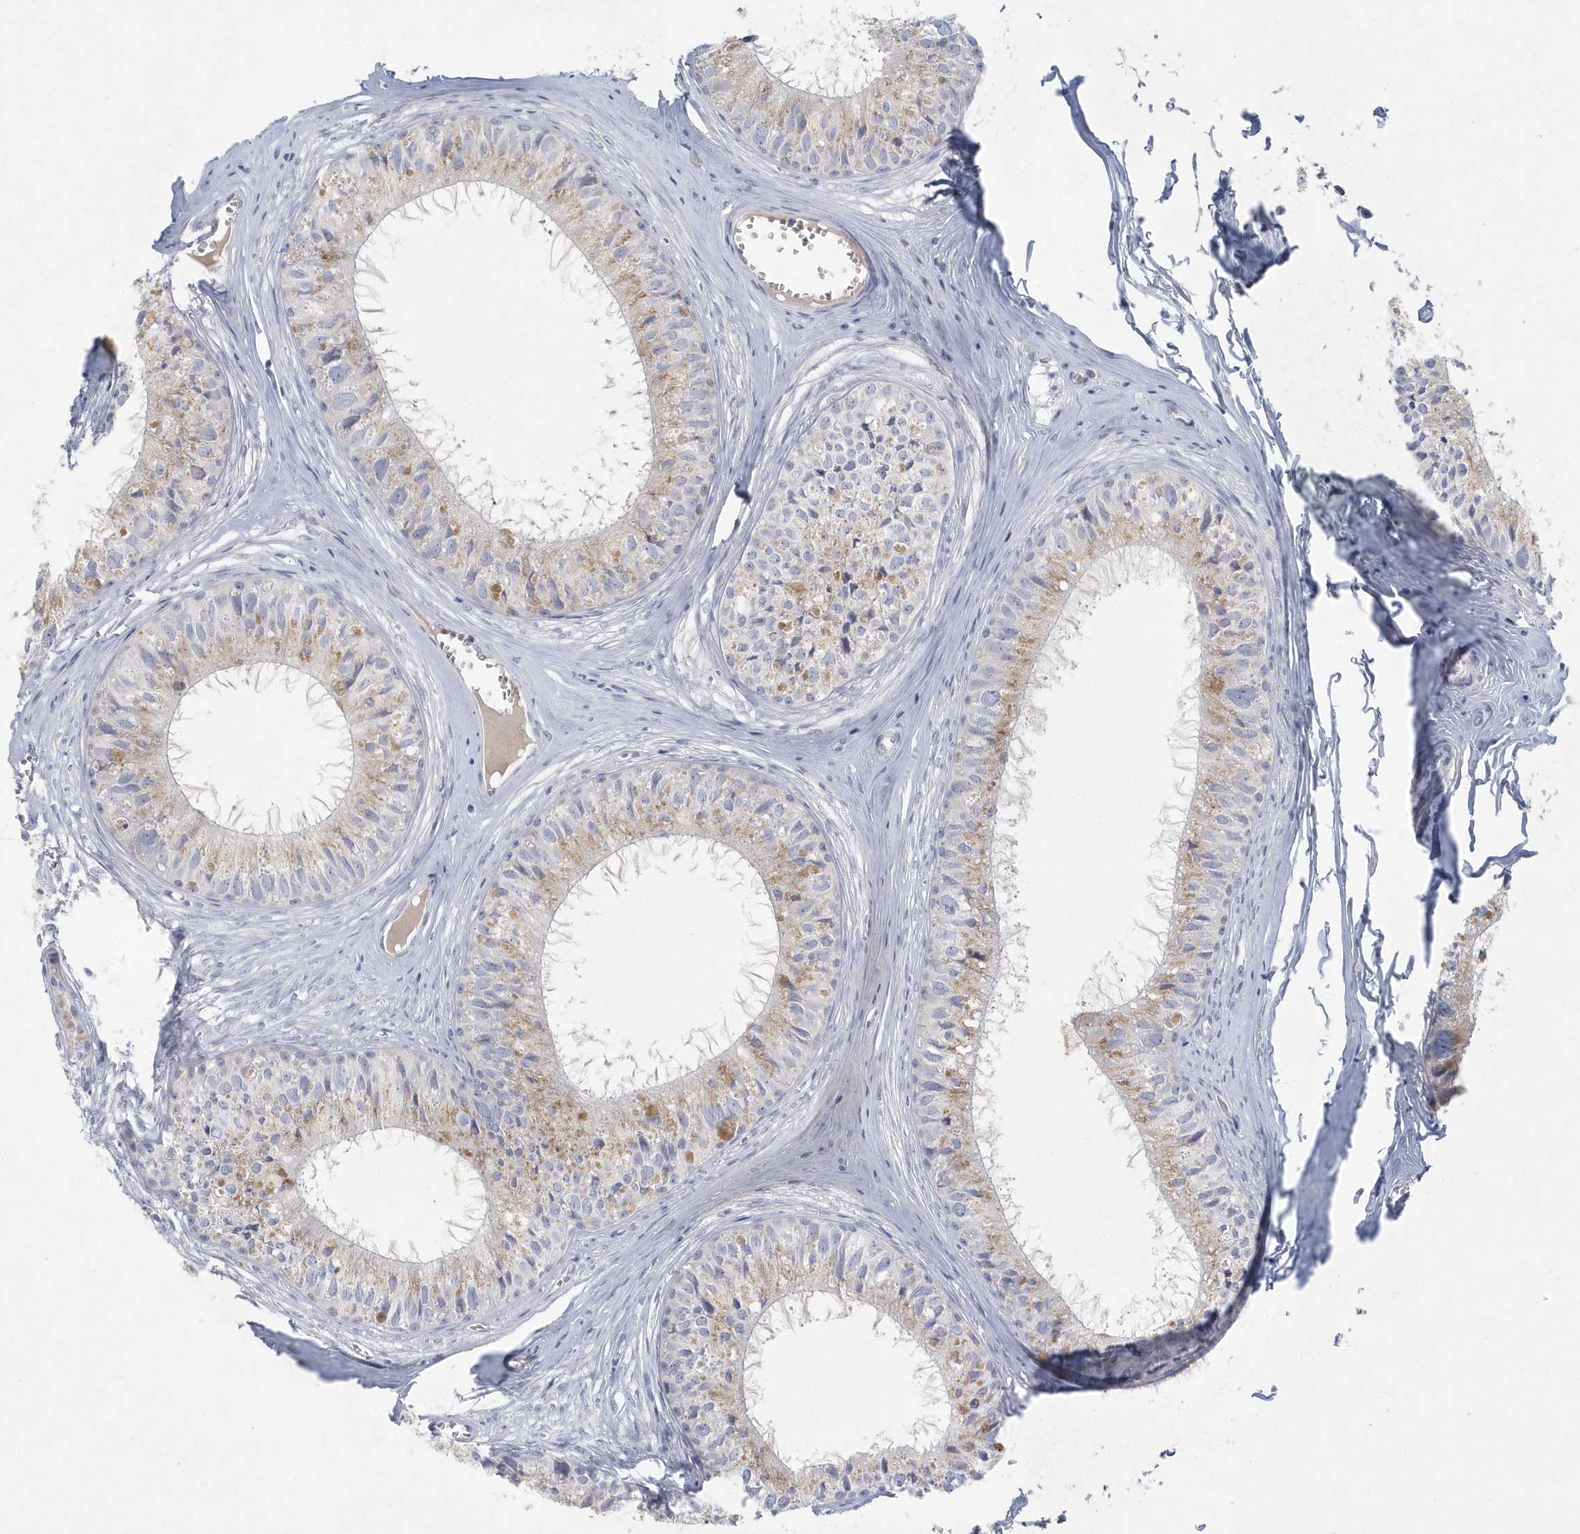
{"staining": {"intensity": "moderate", "quantity": "25%-75%", "location": "cytoplasmic/membranous"}, "tissue": "epididymis", "cell_type": "Glandular cells", "image_type": "normal", "snomed": [{"axis": "morphology", "description": "Normal tissue, NOS"}, {"axis": "topography", "description": "Epididymis"}], "caption": "Epididymis stained for a protein exhibits moderate cytoplasmic/membranous positivity in glandular cells. (brown staining indicates protein expression, while blue staining denotes nuclei).", "gene": "NIPAL1", "patient": {"sex": "male", "age": 36}}